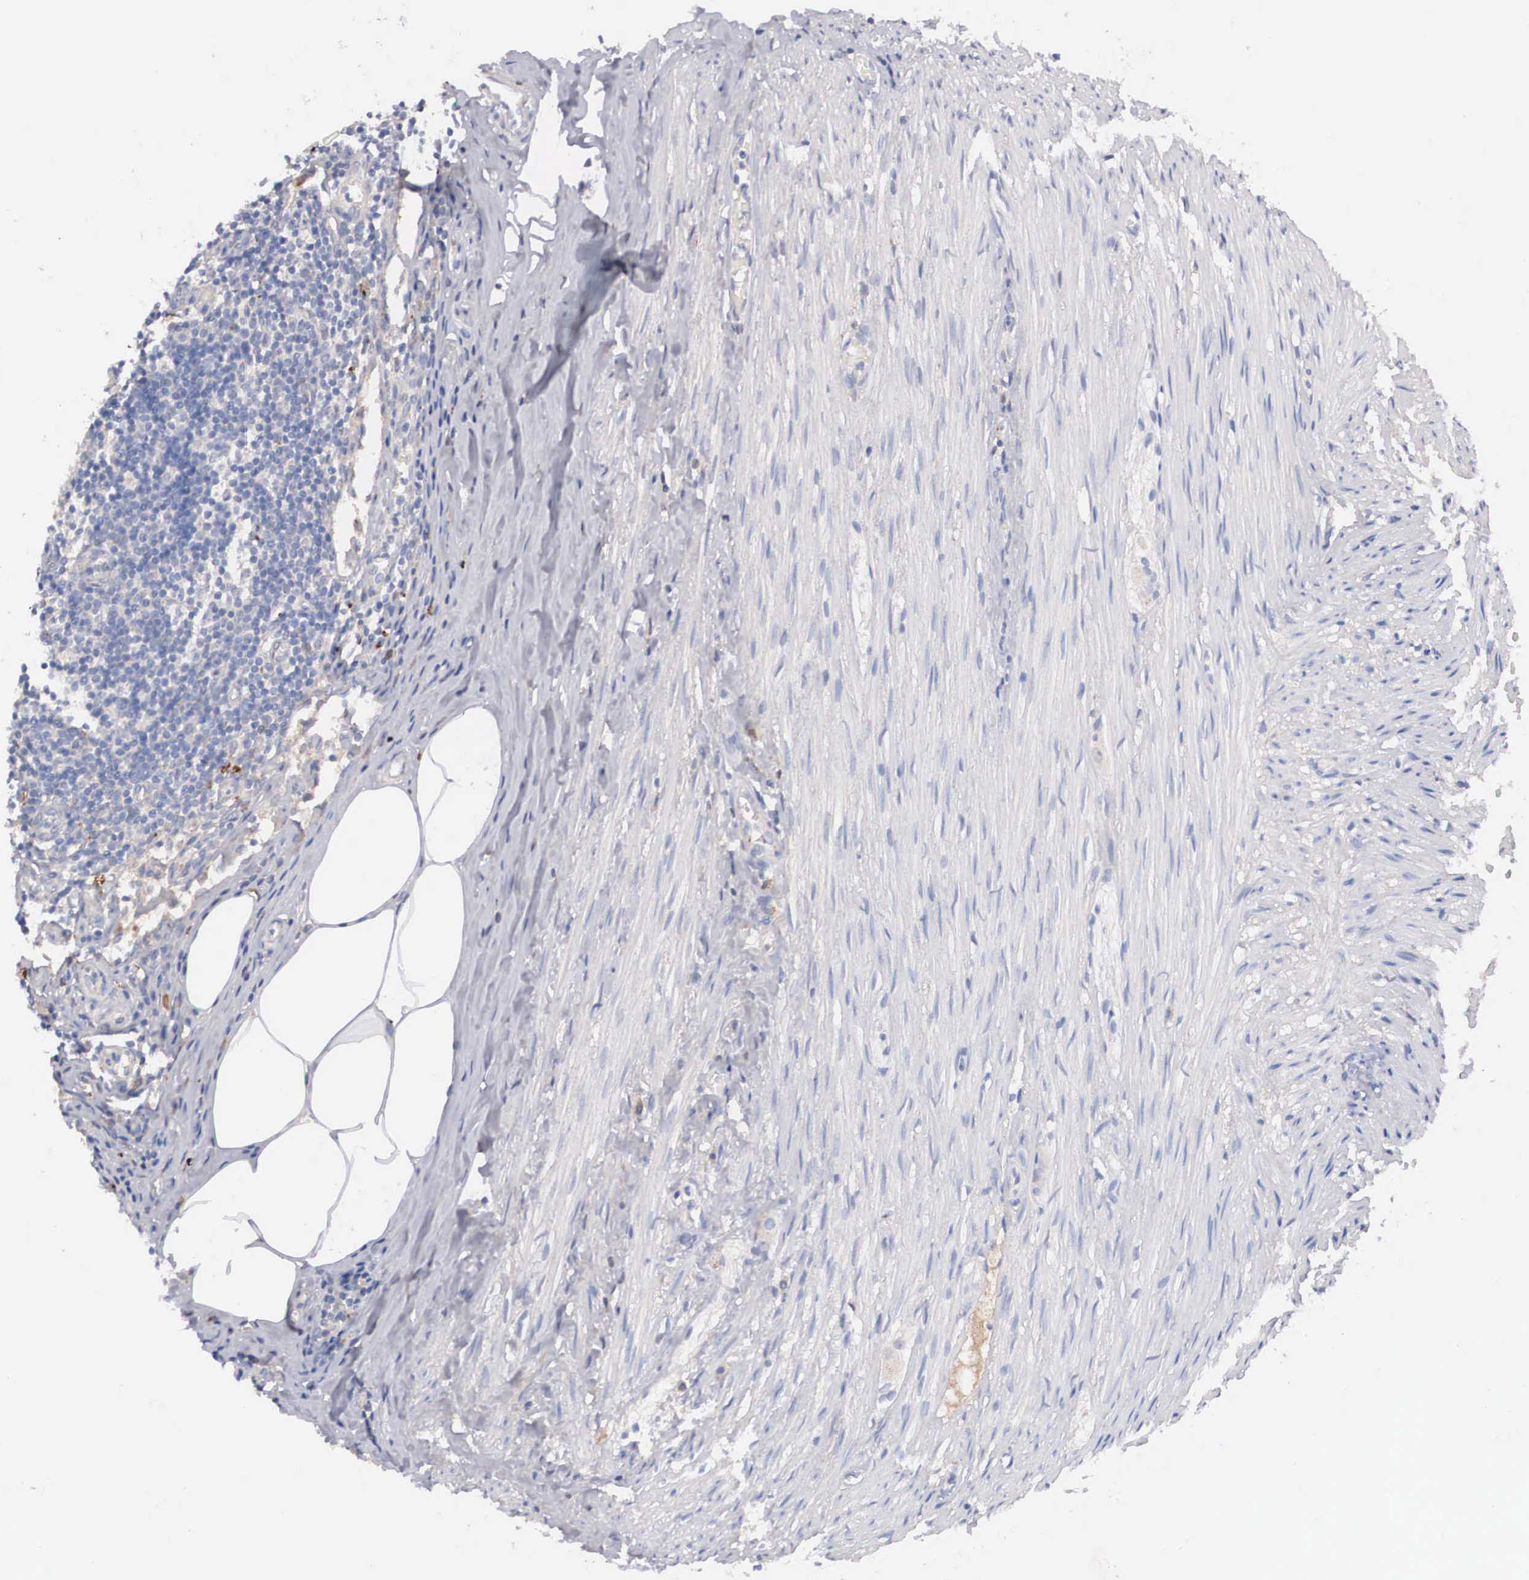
{"staining": {"intensity": "negative", "quantity": "none", "location": "none"}, "tissue": "appendix", "cell_type": "Glandular cells", "image_type": "normal", "snomed": [{"axis": "morphology", "description": "Normal tissue, NOS"}, {"axis": "topography", "description": "Appendix"}], "caption": "Image shows no protein positivity in glandular cells of unremarkable appendix. The staining was performed using DAB (3,3'-diaminobenzidine) to visualize the protein expression in brown, while the nuclei were stained in blue with hematoxylin (Magnification: 20x).", "gene": "ABHD4", "patient": {"sex": "female", "age": 34}}